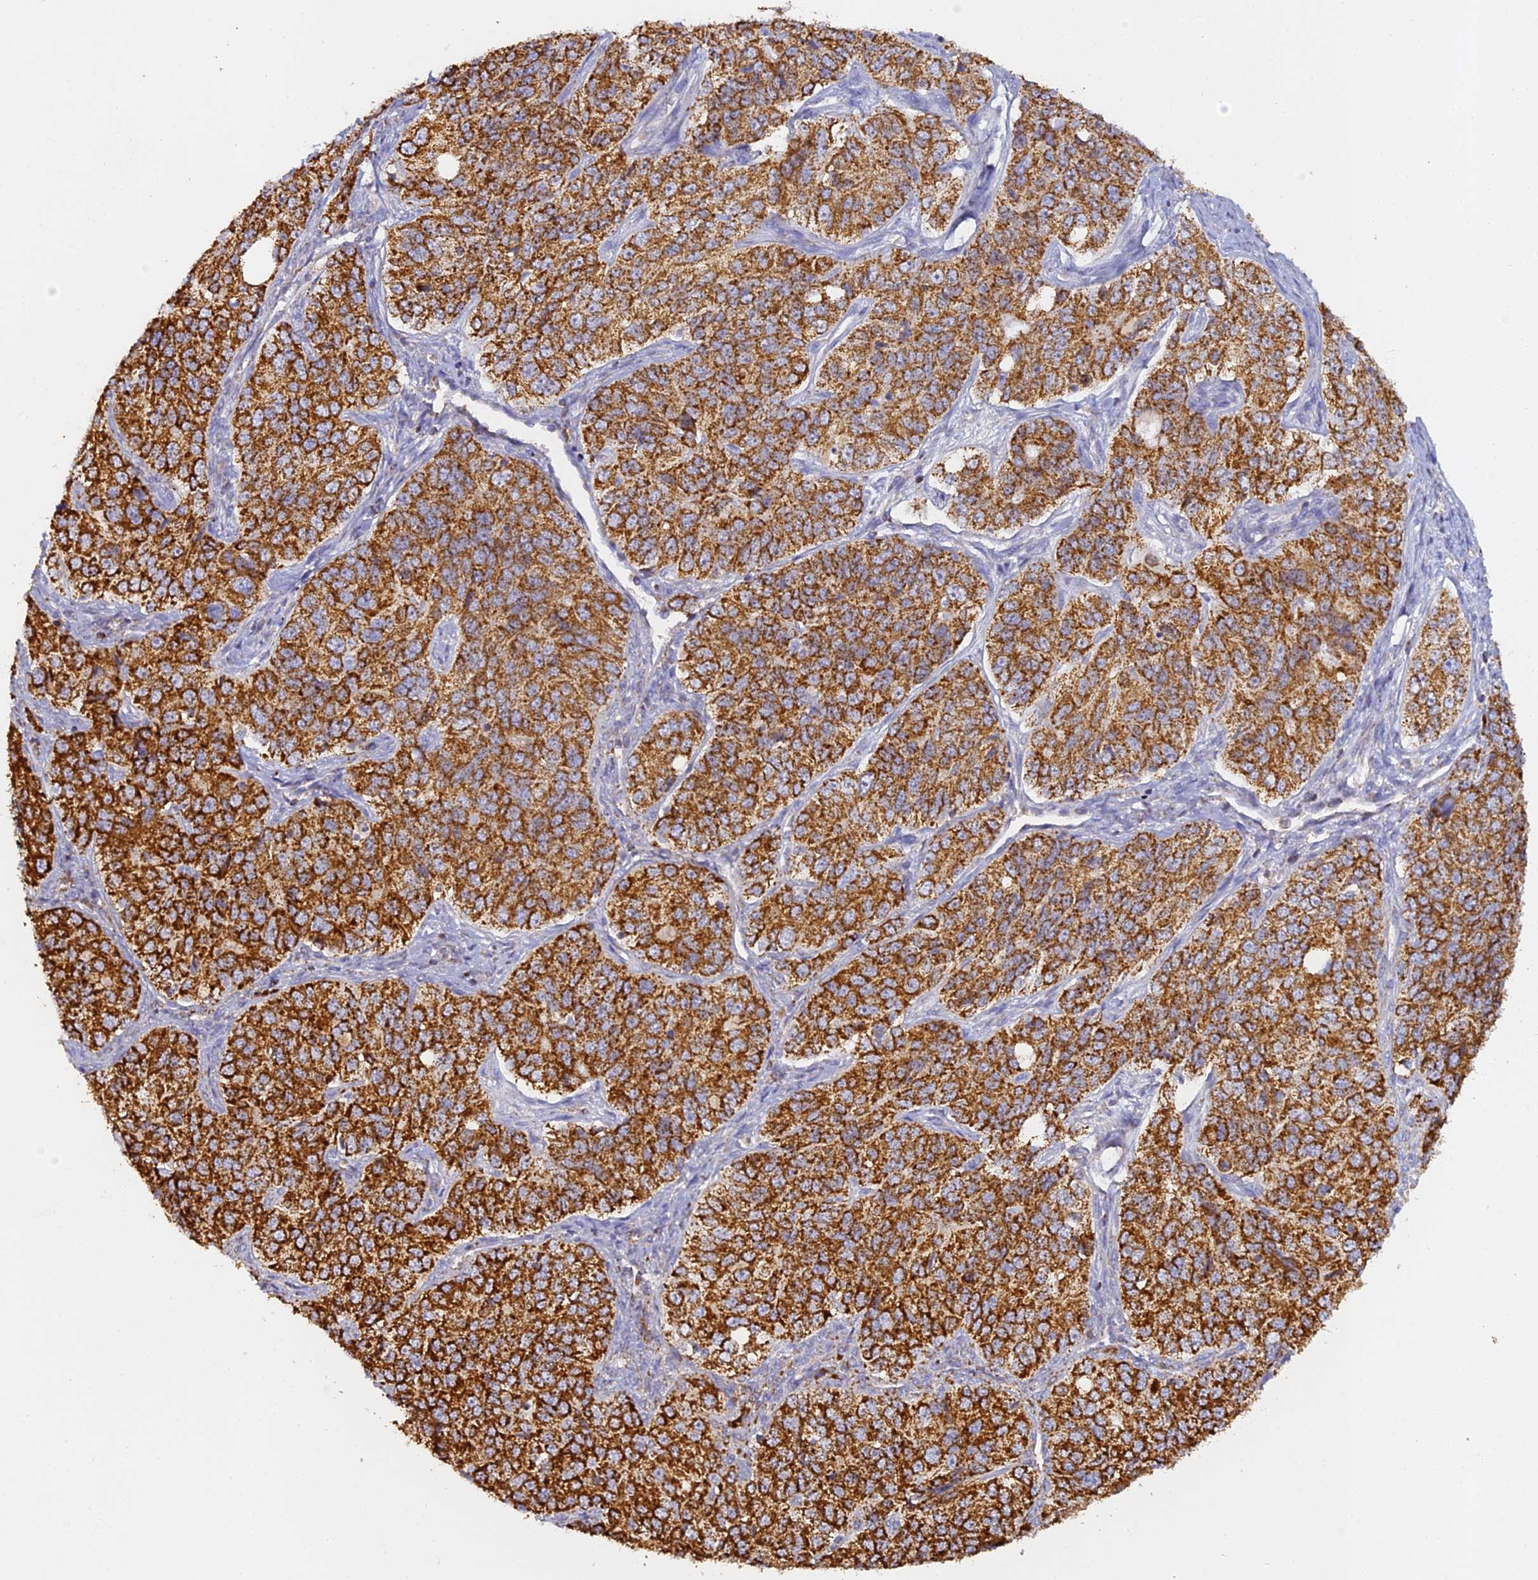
{"staining": {"intensity": "strong", "quantity": ">75%", "location": "cytoplasmic/membranous"}, "tissue": "ovarian cancer", "cell_type": "Tumor cells", "image_type": "cancer", "snomed": [{"axis": "morphology", "description": "Carcinoma, endometroid"}, {"axis": "topography", "description": "Ovary"}], "caption": "Protein staining displays strong cytoplasmic/membranous staining in about >75% of tumor cells in endometroid carcinoma (ovarian).", "gene": "DONSON", "patient": {"sex": "female", "age": 51}}